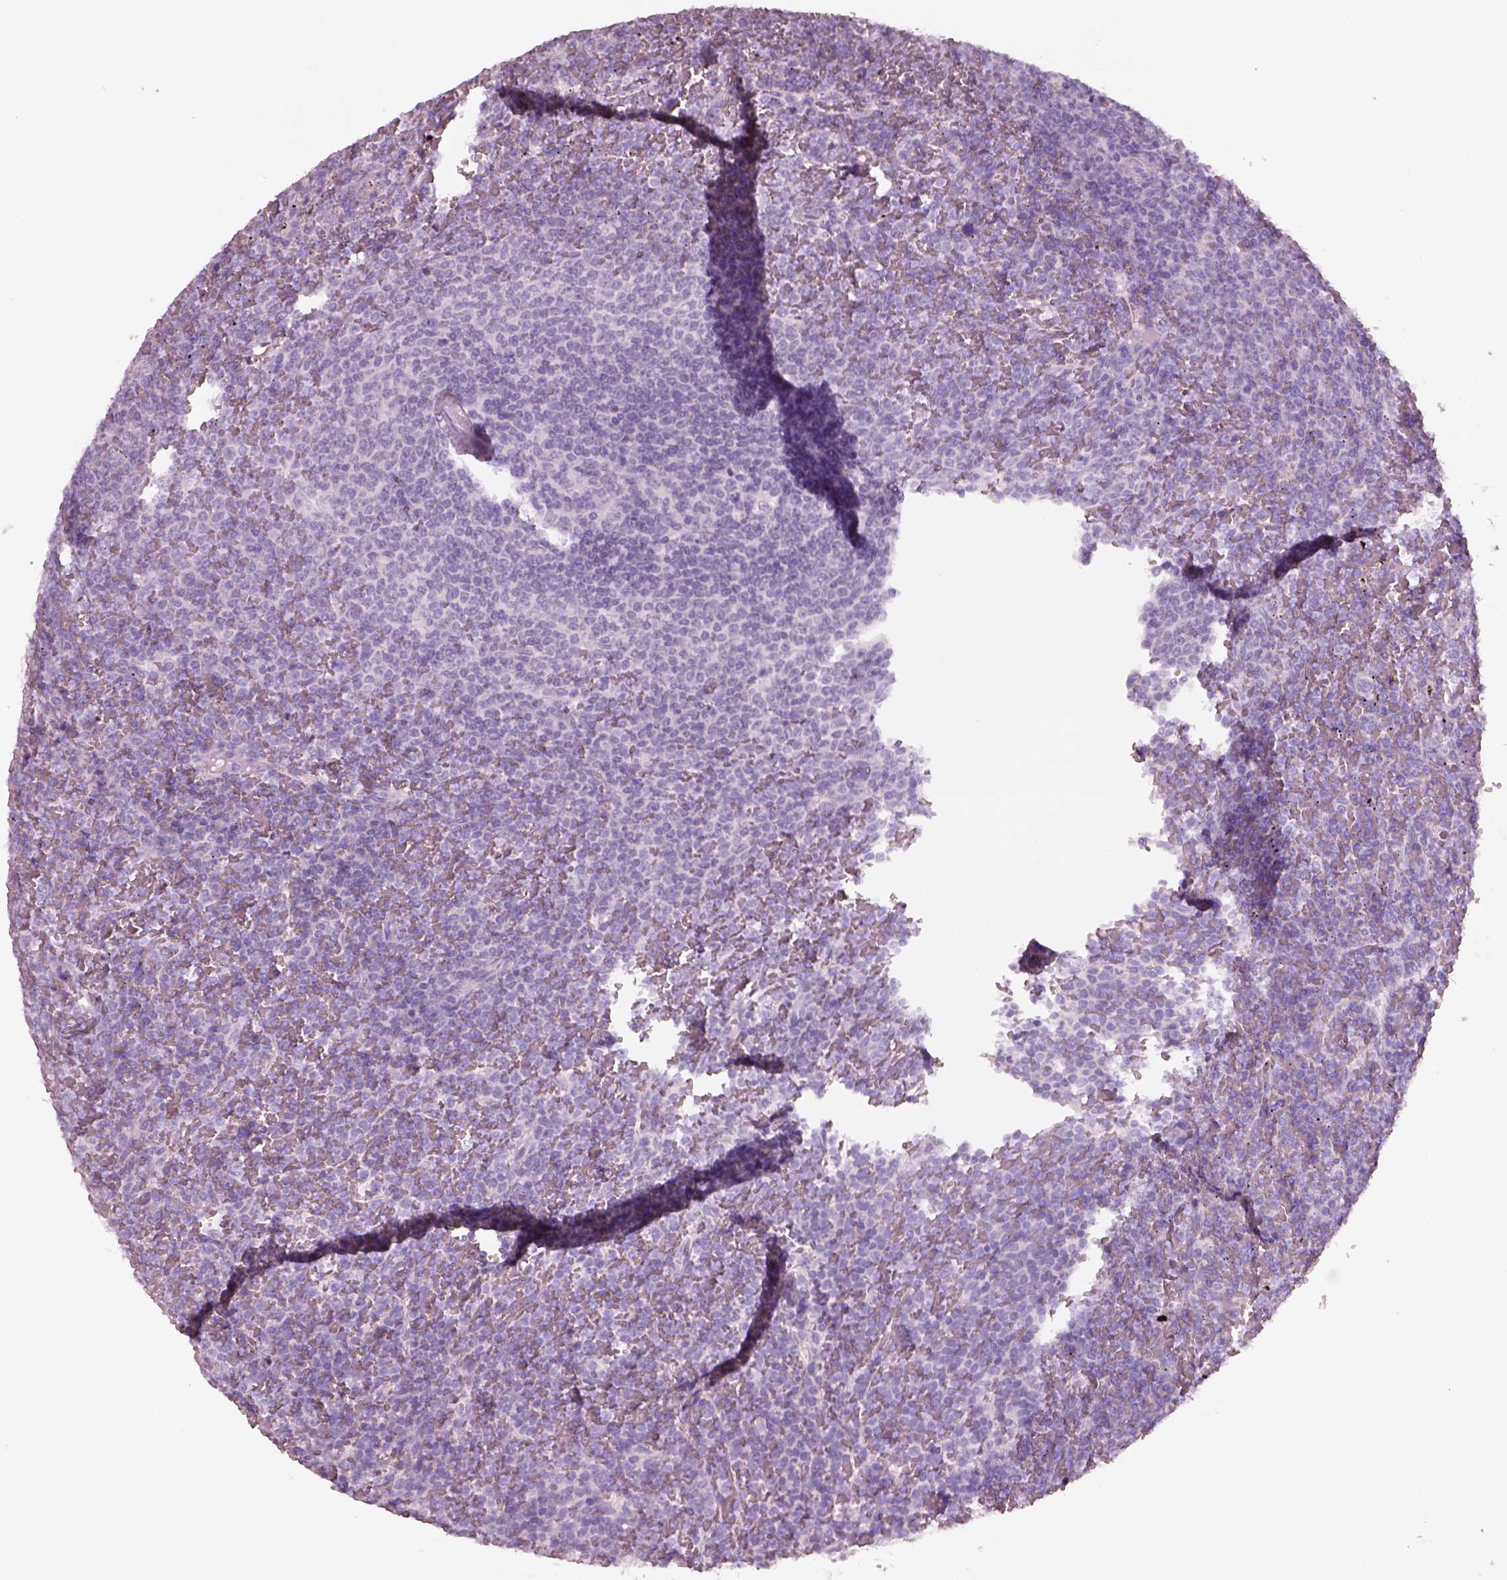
{"staining": {"intensity": "negative", "quantity": "none", "location": "none"}, "tissue": "lymphoma", "cell_type": "Tumor cells", "image_type": "cancer", "snomed": [{"axis": "morphology", "description": "Malignant lymphoma, non-Hodgkin's type, Low grade"}, {"axis": "topography", "description": "Spleen"}], "caption": "Protein analysis of lymphoma reveals no significant staining in tumor cells. (DAB (3,3'-diaminobenzidine) IHC with hematoxylin counter stain).", "gene": "PNOC", "patient": {"sex": "female", "age": 77}}